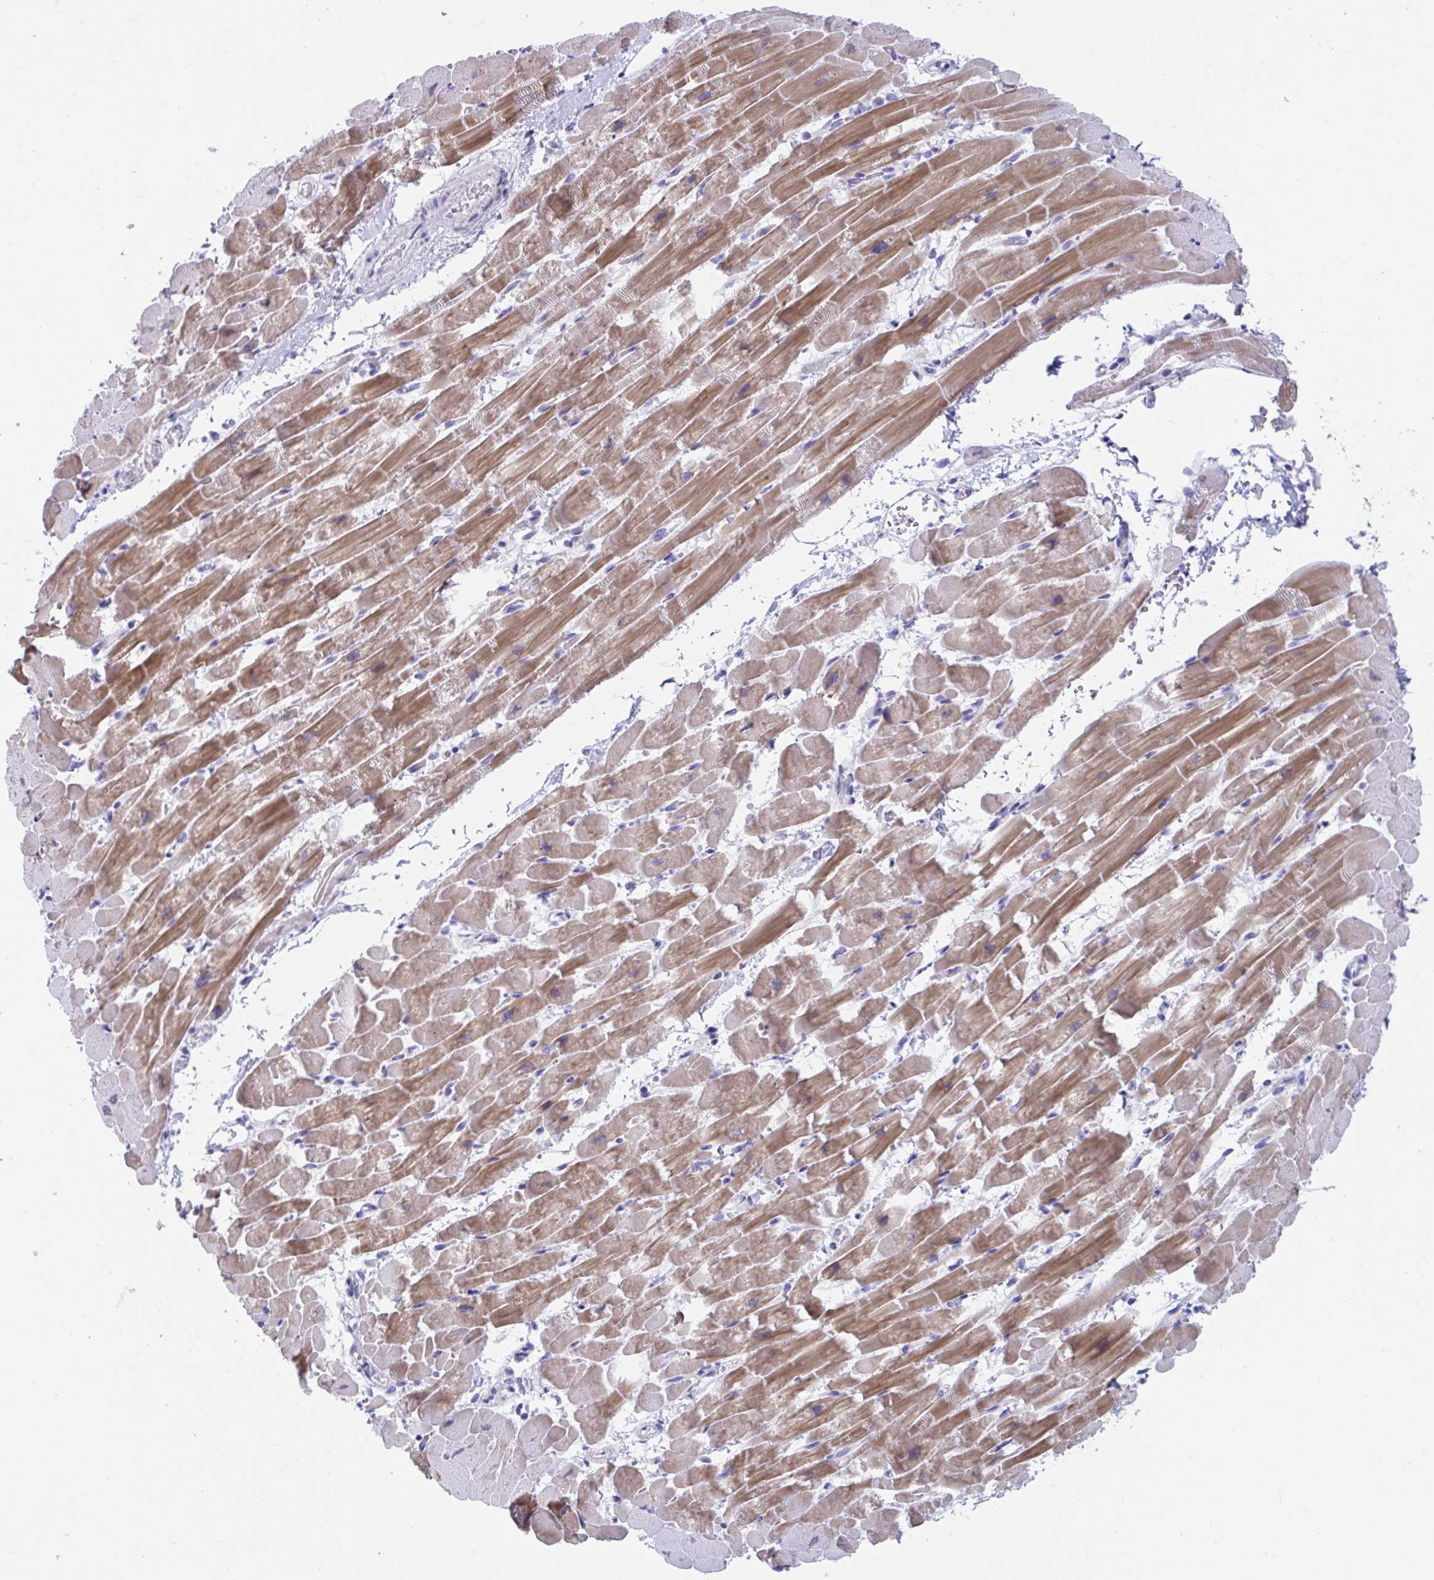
{"staining": {"intensity": "moderate", "quantity": ">75%", "location": "cytoplasmic/membranous"}, "tissue": "heart muscle", "cell_type": "Cardiomyocytes", "image_type": "normal", "snomed": [{"axis": "morphology", "description": "Normal tissue, NOS"}, {"axis": "topography", "description": "Heart"}], "caption": "DAB (3,3'-diaminobenzidine) immunohistochemical staining of unremarkable heart muscle shows moderate cytoplasmic/membranous protein staining in approximately >75% of cardiomyocytes. (Stains: DAB (3,3'-diaminobenzidine) in brown, nuclei in blue, Microscopy: brightfield microscopy at high magnification).", "gene": "TTC30A", "patient": {"sex": "male", "age": 37}}